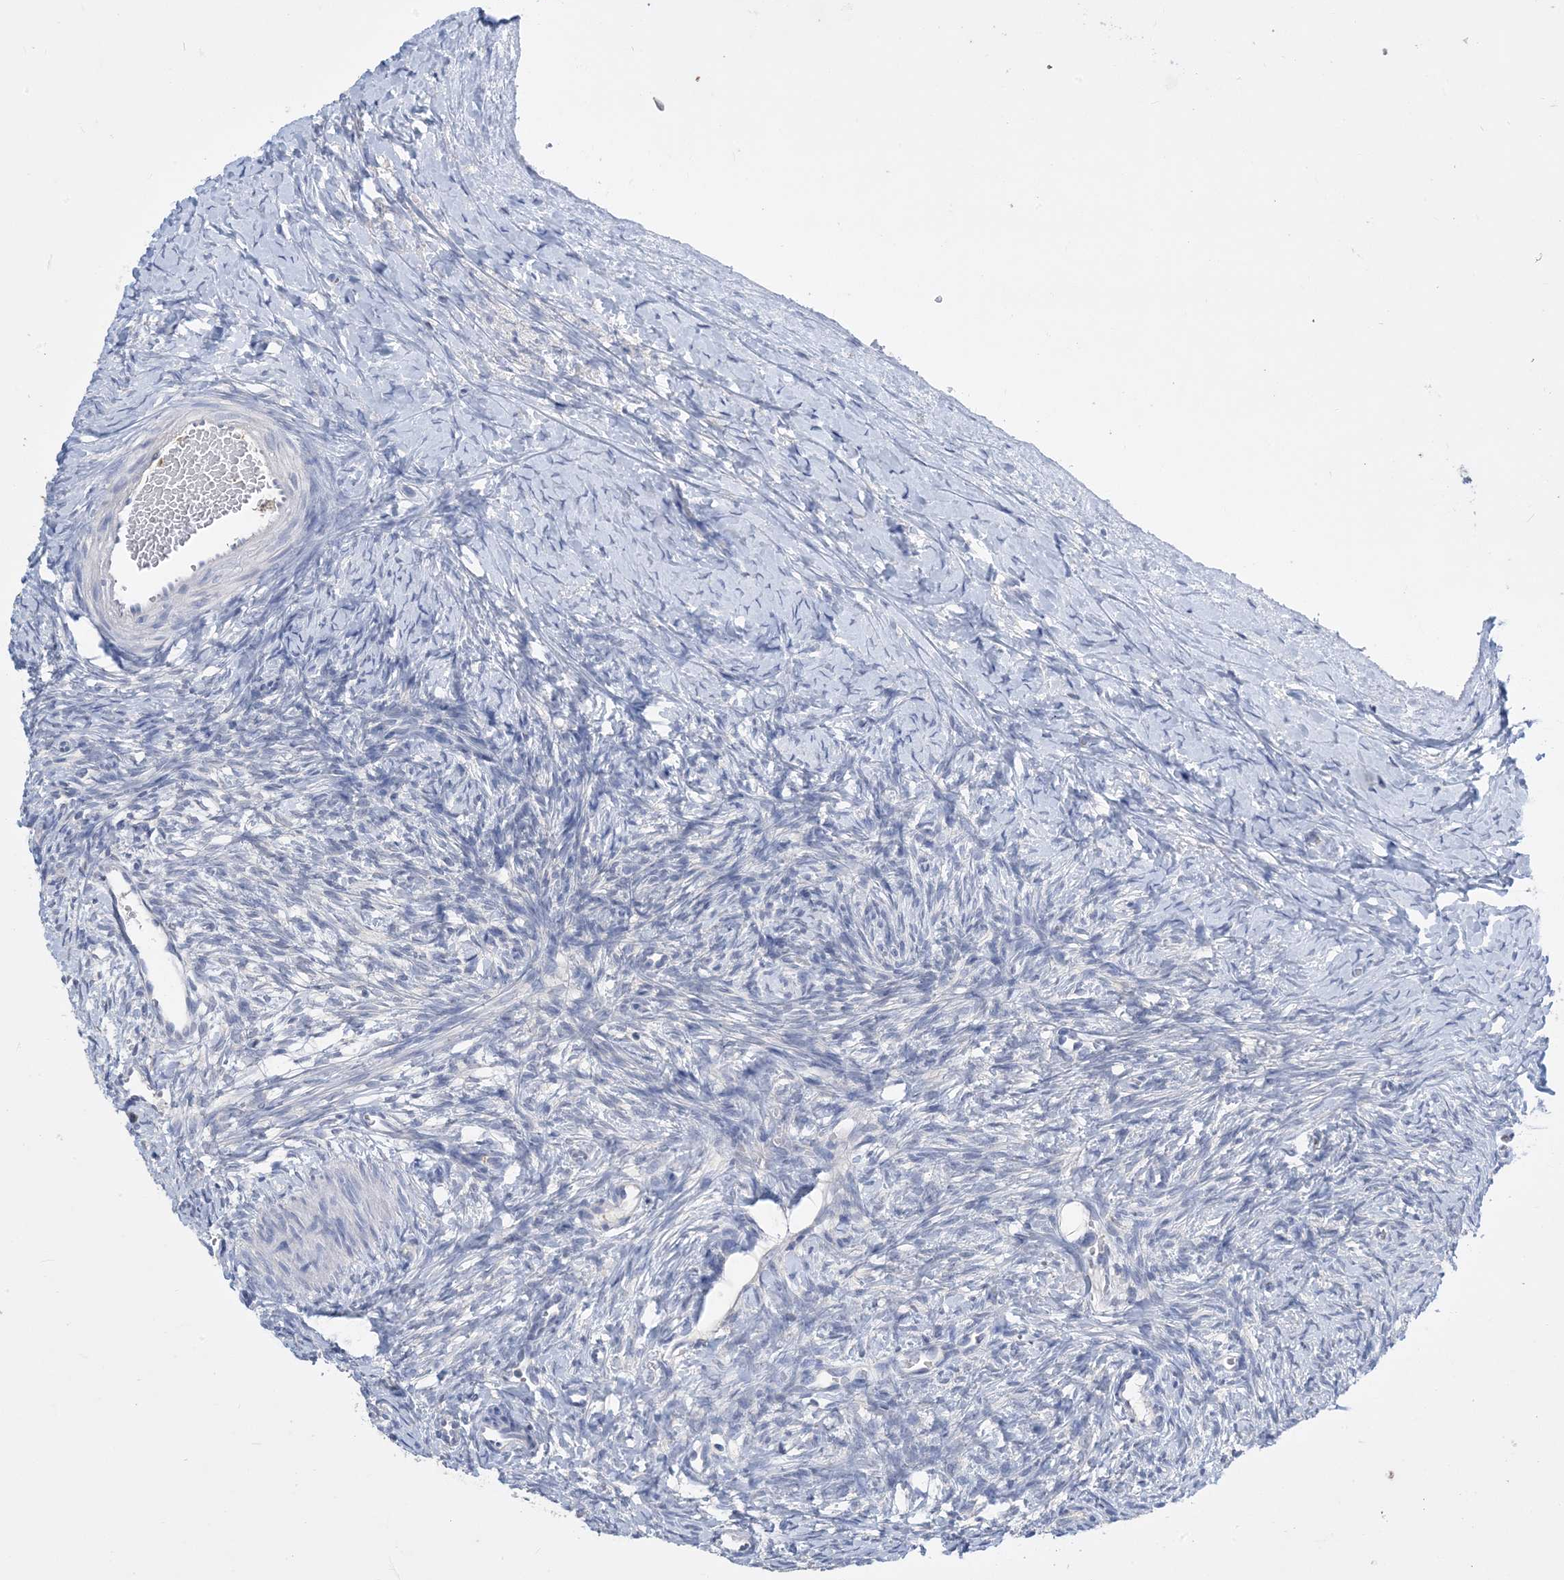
{"staining": {"intensity": "negative", "quantity": "none", "location": "none"}, "tissue": "ovary", "cell_type": "Ovarian stroma cells", "image_type": "normal", "snomed": [{"axis": "morphology", "description": "Normal tissue, NOS"}, {"axis": "morphology", "description": "Developmental malformation"}, {"axis": "topography", "description": "Ovary"}], "caption": "High power microscopy photomicrograph of an immunohistochemistry micrograph of normal ovary, revealing no significant positivity in ovarian stroma cells.", "gene": "KPRP", "patient": {"sex": "female", "age": 39}}